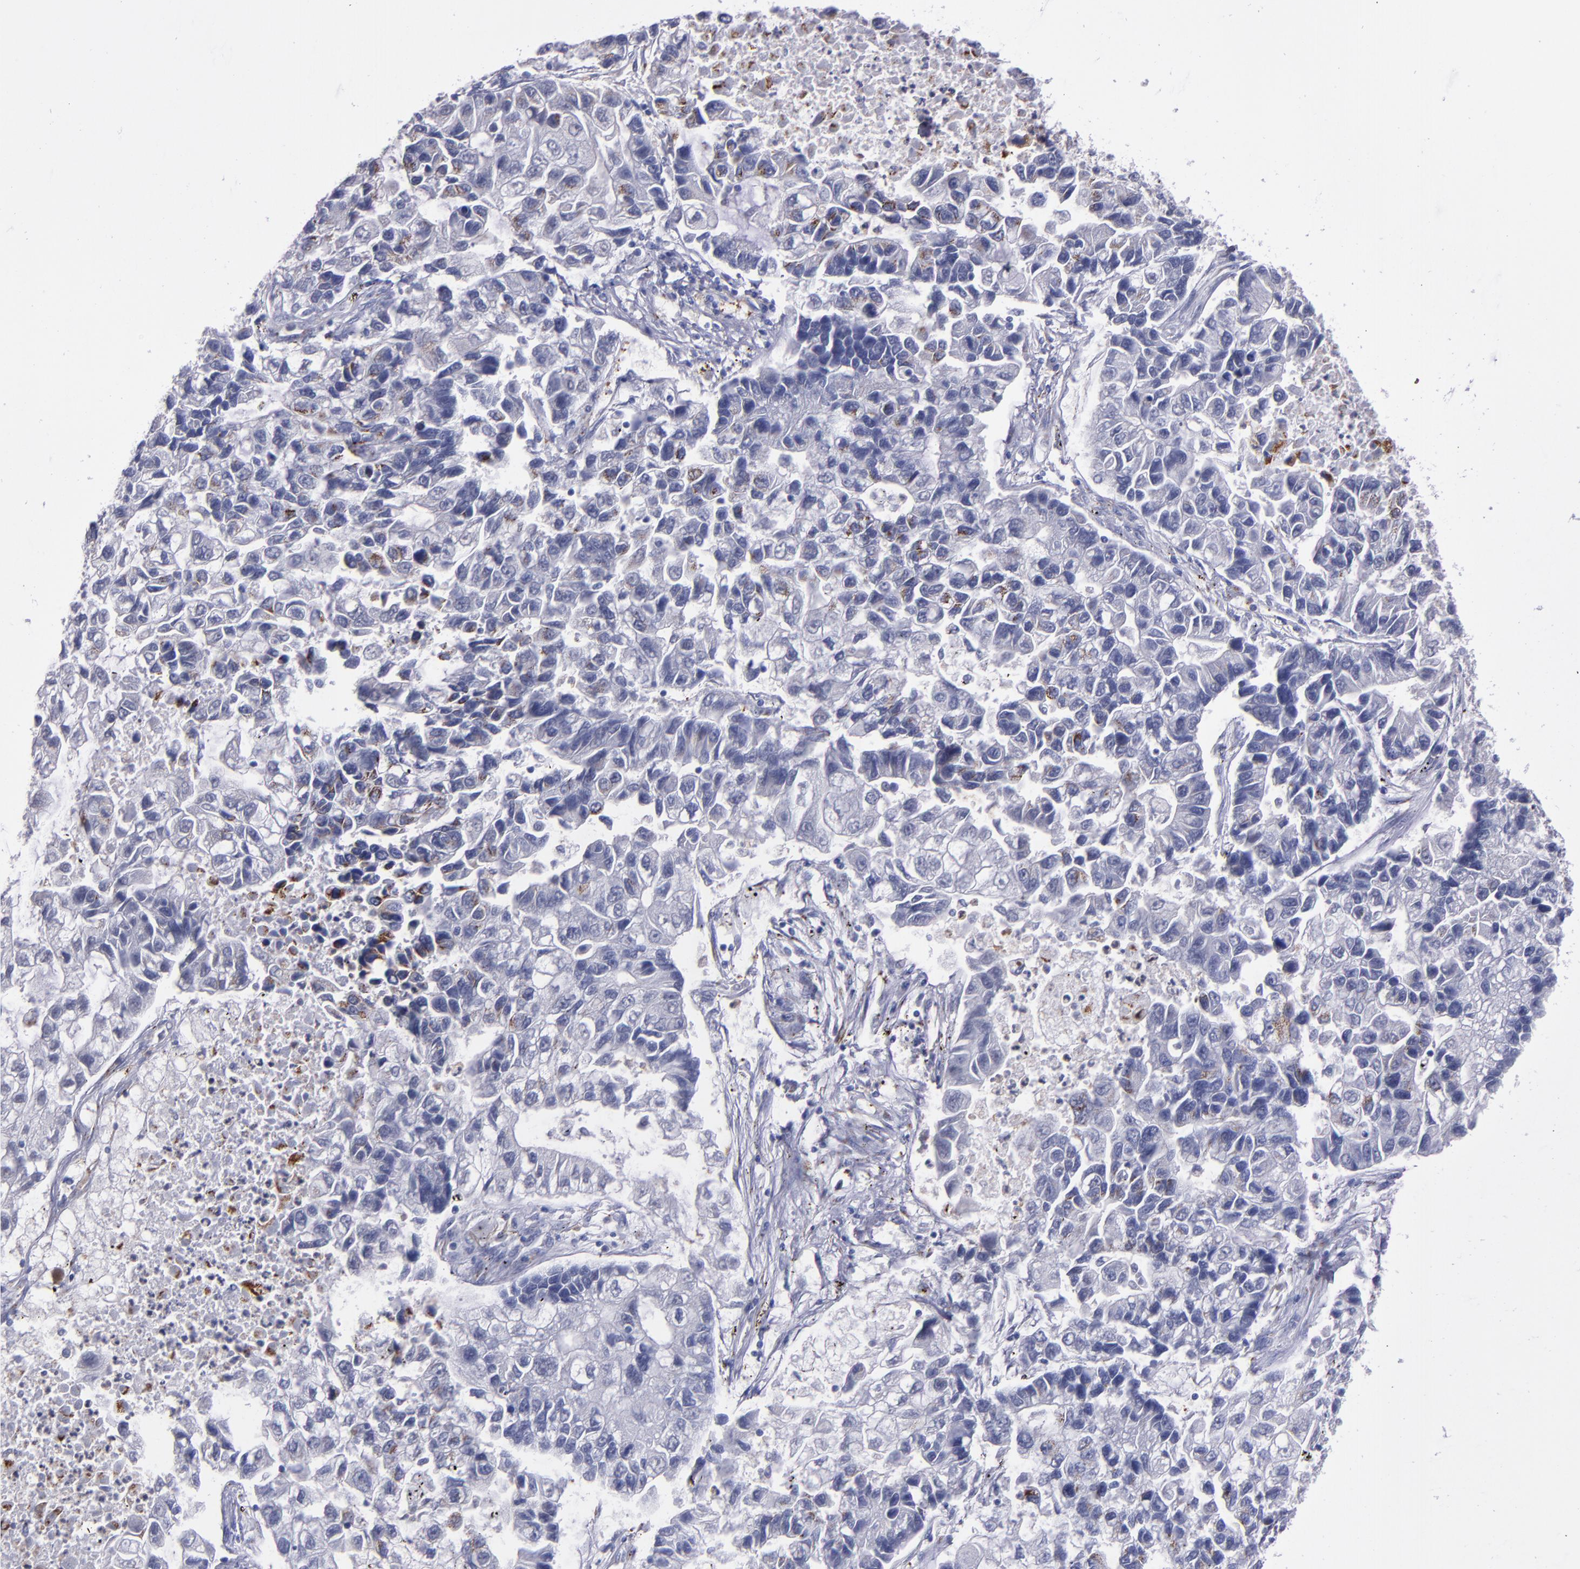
{"staining": {"intensity": "strong", "quantity": "<25%", "location": "cytoplasmic/membranous,nuclear"}, "tissue": "lung cancer", "cell_type": "Tumor cells", "image_type": "cancer", "snomed": [{"axis": "morphology", "description": "Adenocarcinoma, NOS"}, {"axis": "topography", "description": "Lung"}], "caption": "High-power microscopy captured an IHC photomicrograph of lung adenocarcinoma, revealing strong cytoplasmic/membranous and nuclear staining in approximately <25% of tumor cells.", "gene": "RAB41", "patient": {"sex": "female", "age": 51}}